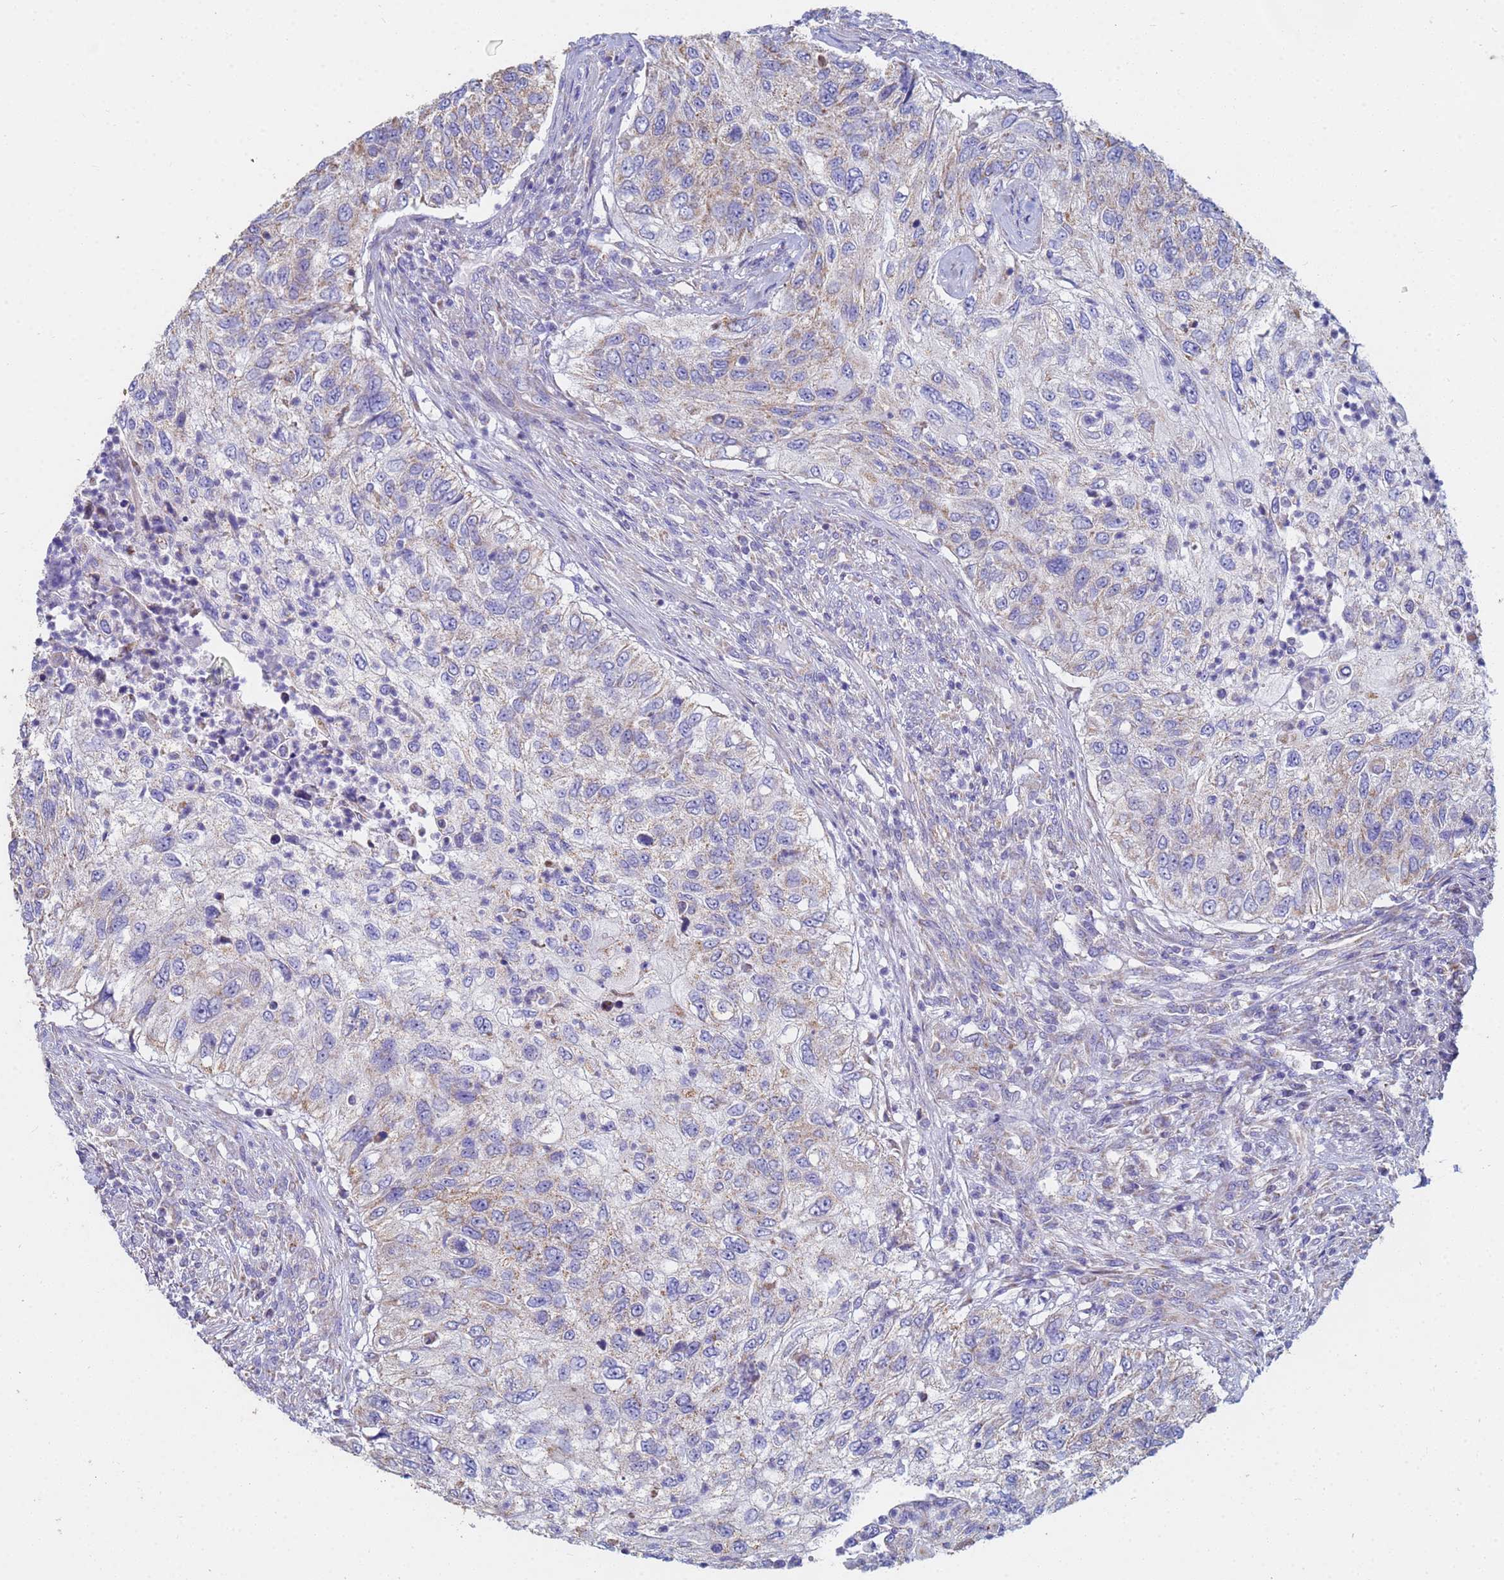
{"staining": {"intensity": "weak", "quantity": "<25%", "location": "cytoplasmic/membranous"}, "tissue": "urothelial cancer", "cell_type": "Tumor cells", "image_type": "cancer", "snomed": [{"axis": "morphology", "description": "Urothelial carcinoma, High grade"}, {"axis": "topography", "description": "Urinary bladder"}], "caption": "An image of urothelial cancer stained for a protein shows no brown staining in tumor cells. (Stains: DAB (3,3'-diaminobenzidine) immunohistochemistry with hematoxylin counter stain, Microscopy: brightfield microscopy at high magnification).", "gene": "UQCRH", "patient": {"sex": "female", "age": 60}}